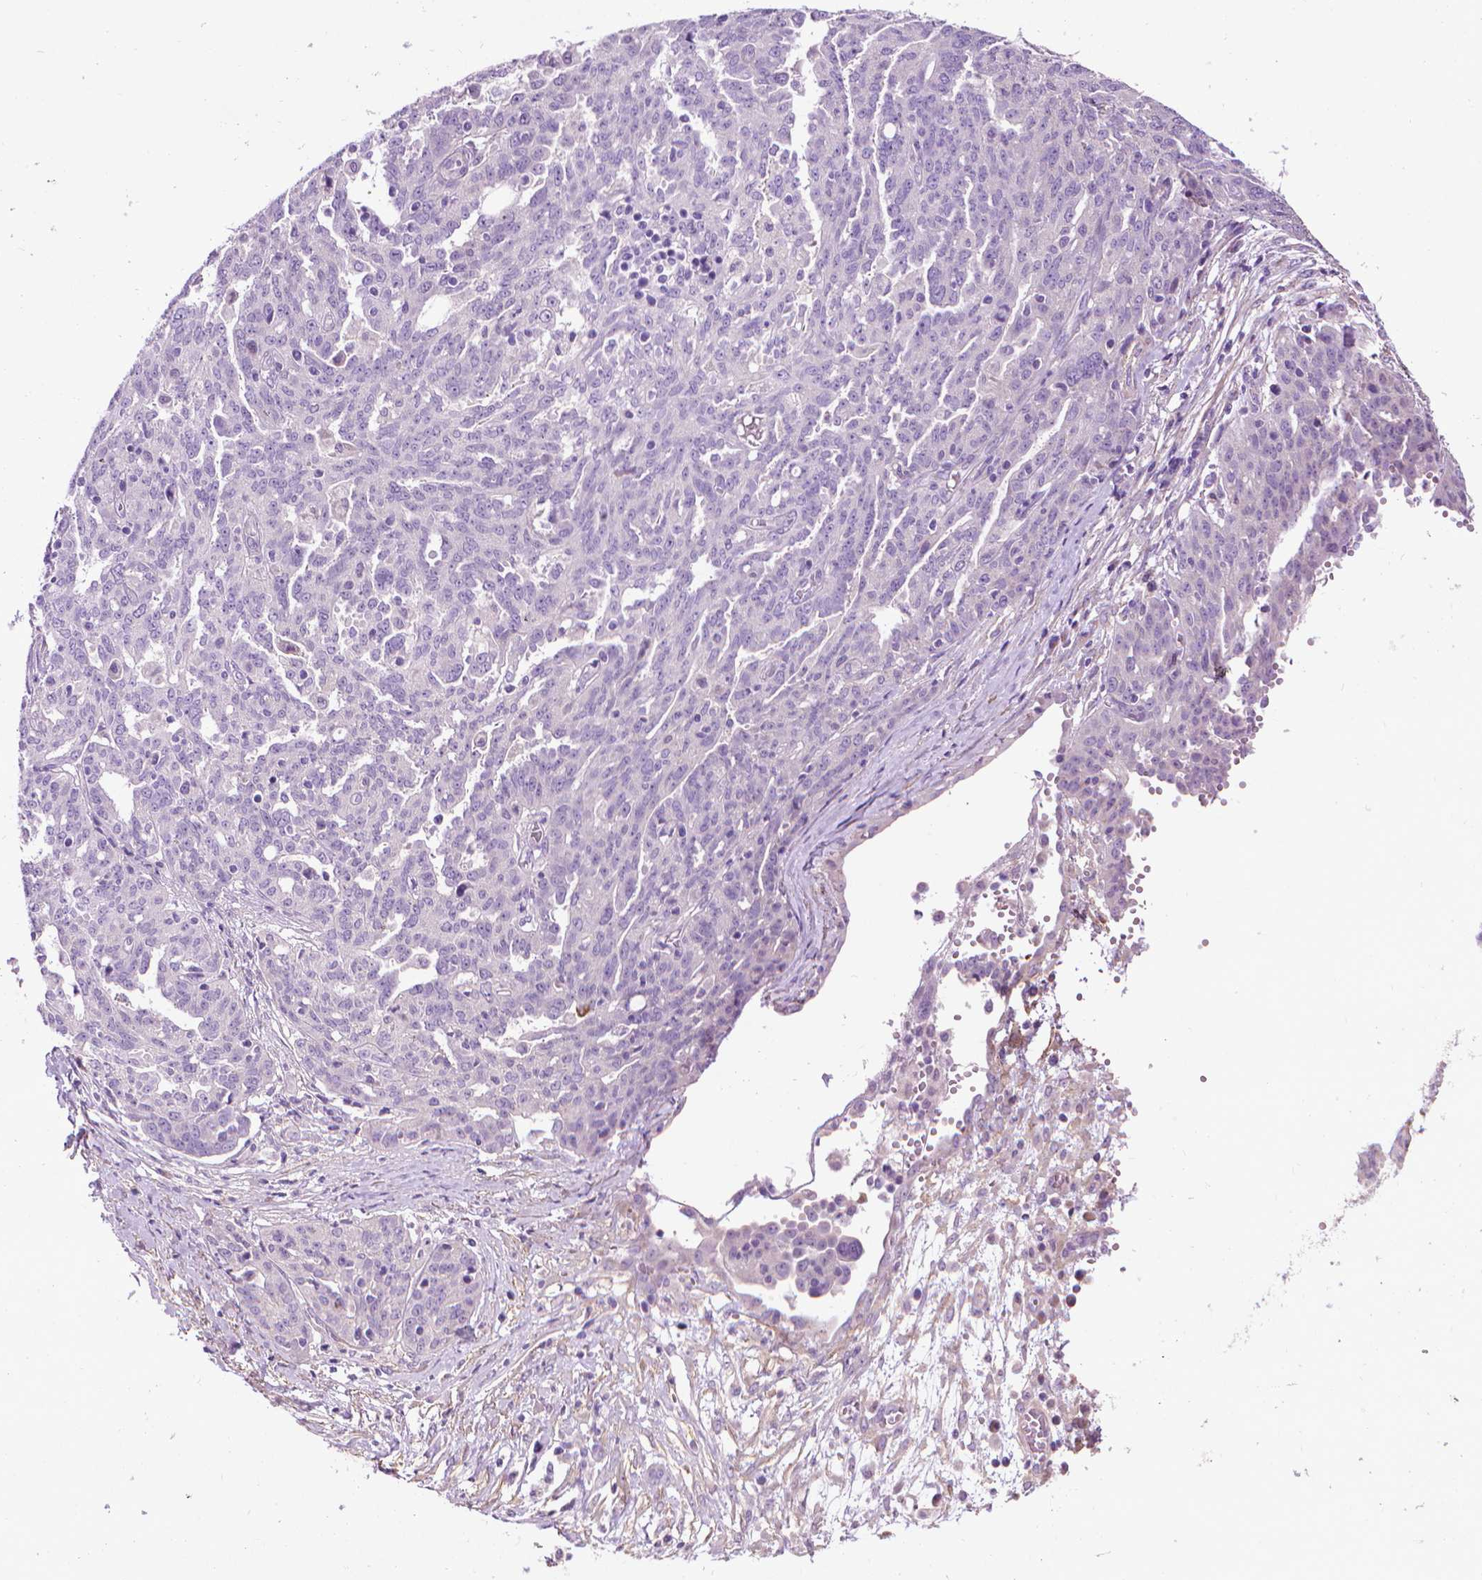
{"staining": {"intensity": "negative", "quantity": "none", "location": "none"}, "tissue": "ovarian cancer", "cell_type": "Tumor cells", "image_type": "cancer", "snomed": [{"axis": "morphology", "description": "Cystadenocarcinoma, serous, NOS"}, {"axis": "topography", "description": "Ovary"}], "caption": "Immunohistochemical staining of ovarian cancer (serous cystadenocarcinoma) displays no significant staining in tumor cells. (DAB immunohistochemistry with hematoxylin counter stain).", "gene": "AQP10", "patient": {"sex": "female", "age": 67}}